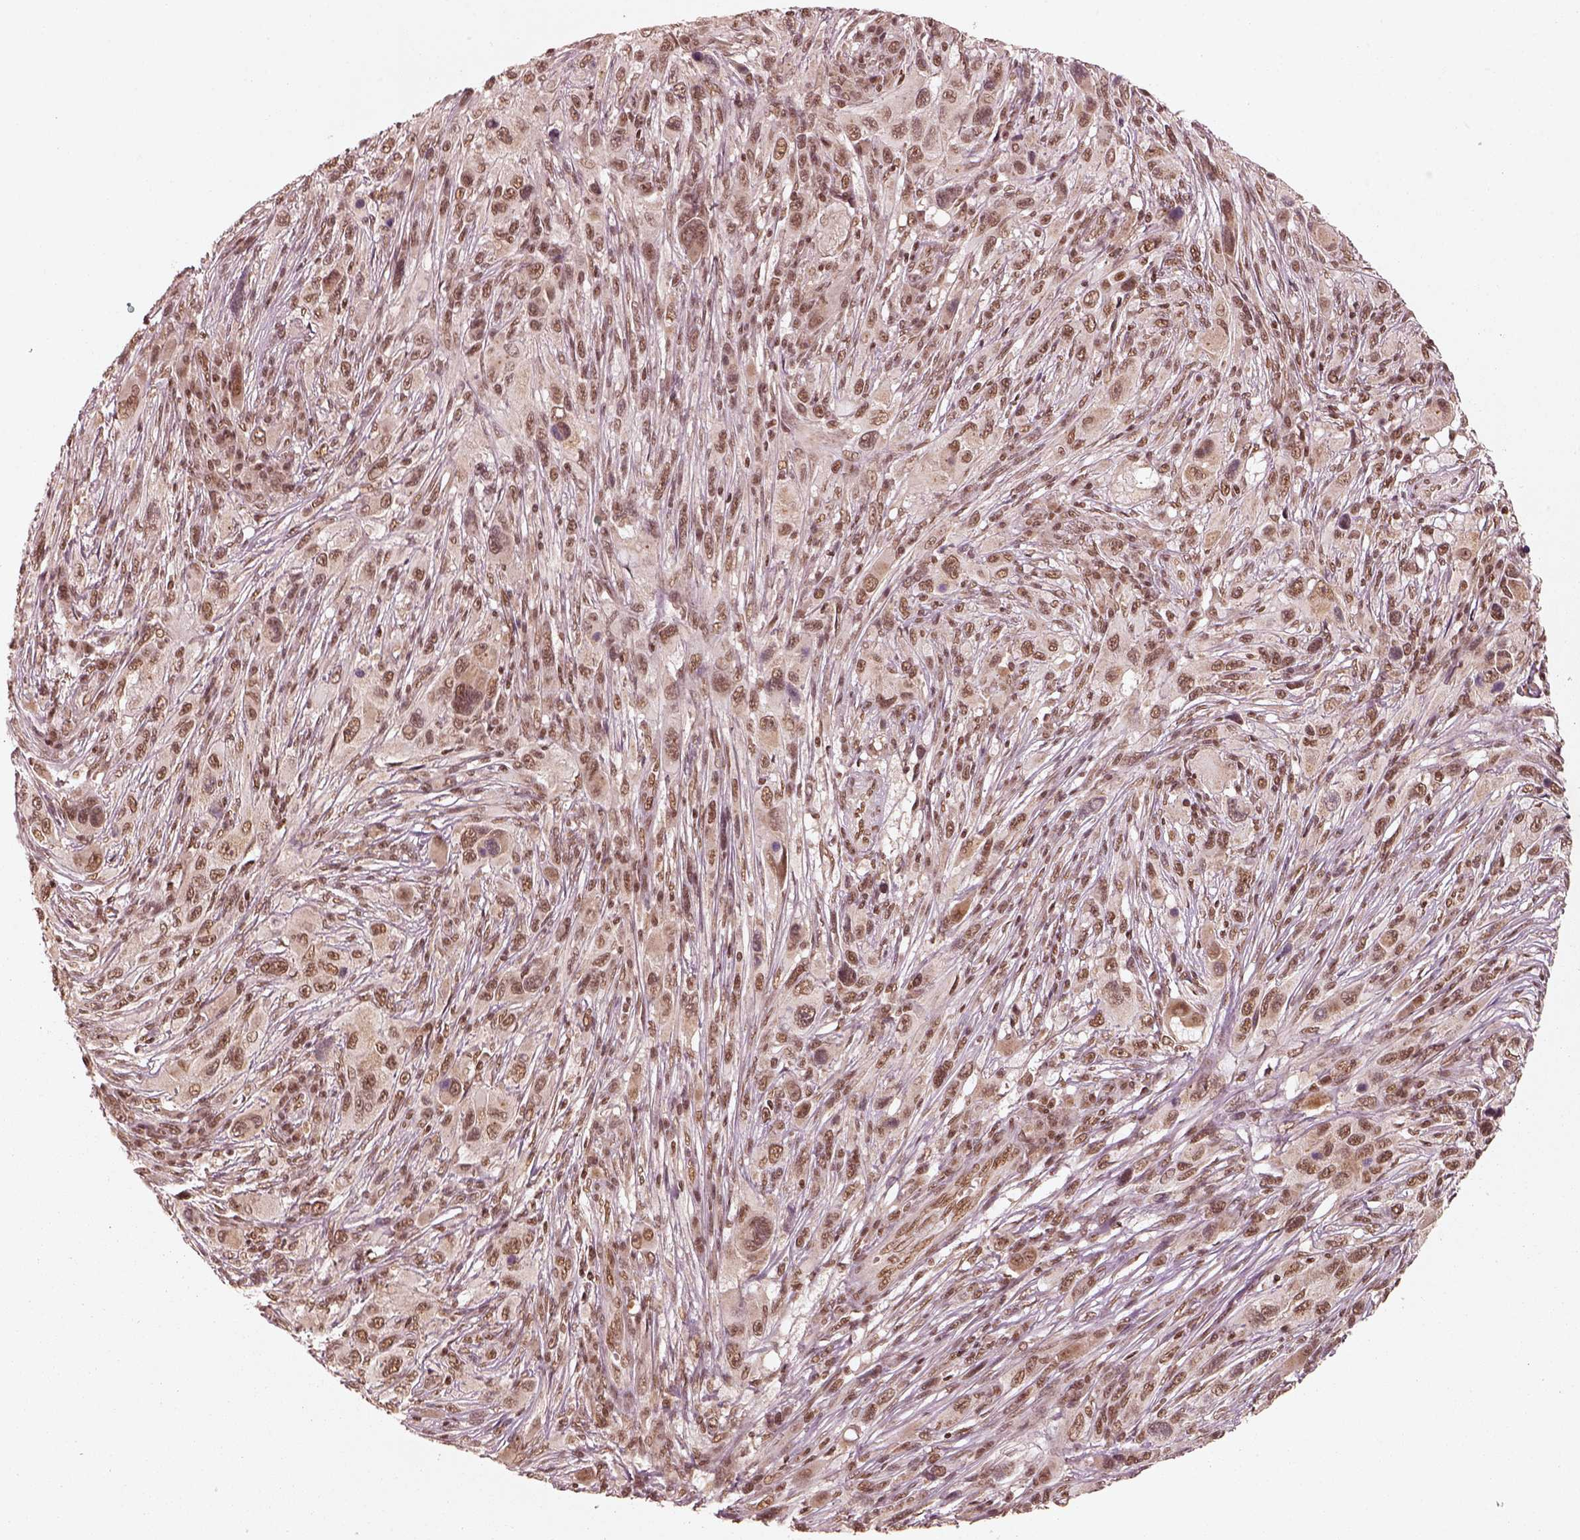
{"staining": {"intensity": "weak", "quantity": ">75%", "location": "nuclear"}, "tissue": "melanoma", "cell_type": "Tumor cells", "image_type": "cancer", "snomed": [{"axis": "morphology", "description": "Malignant melanoma, NOS"}, {"axis": "topography", "description": "Skin"}], "caption": "Protein expression analysis of human malignant melanoma reveals weak nuclear staining in about >75% of tumor cells.", "gene": "GMEB2", "patient": {"sex": "male", "age": 53}}